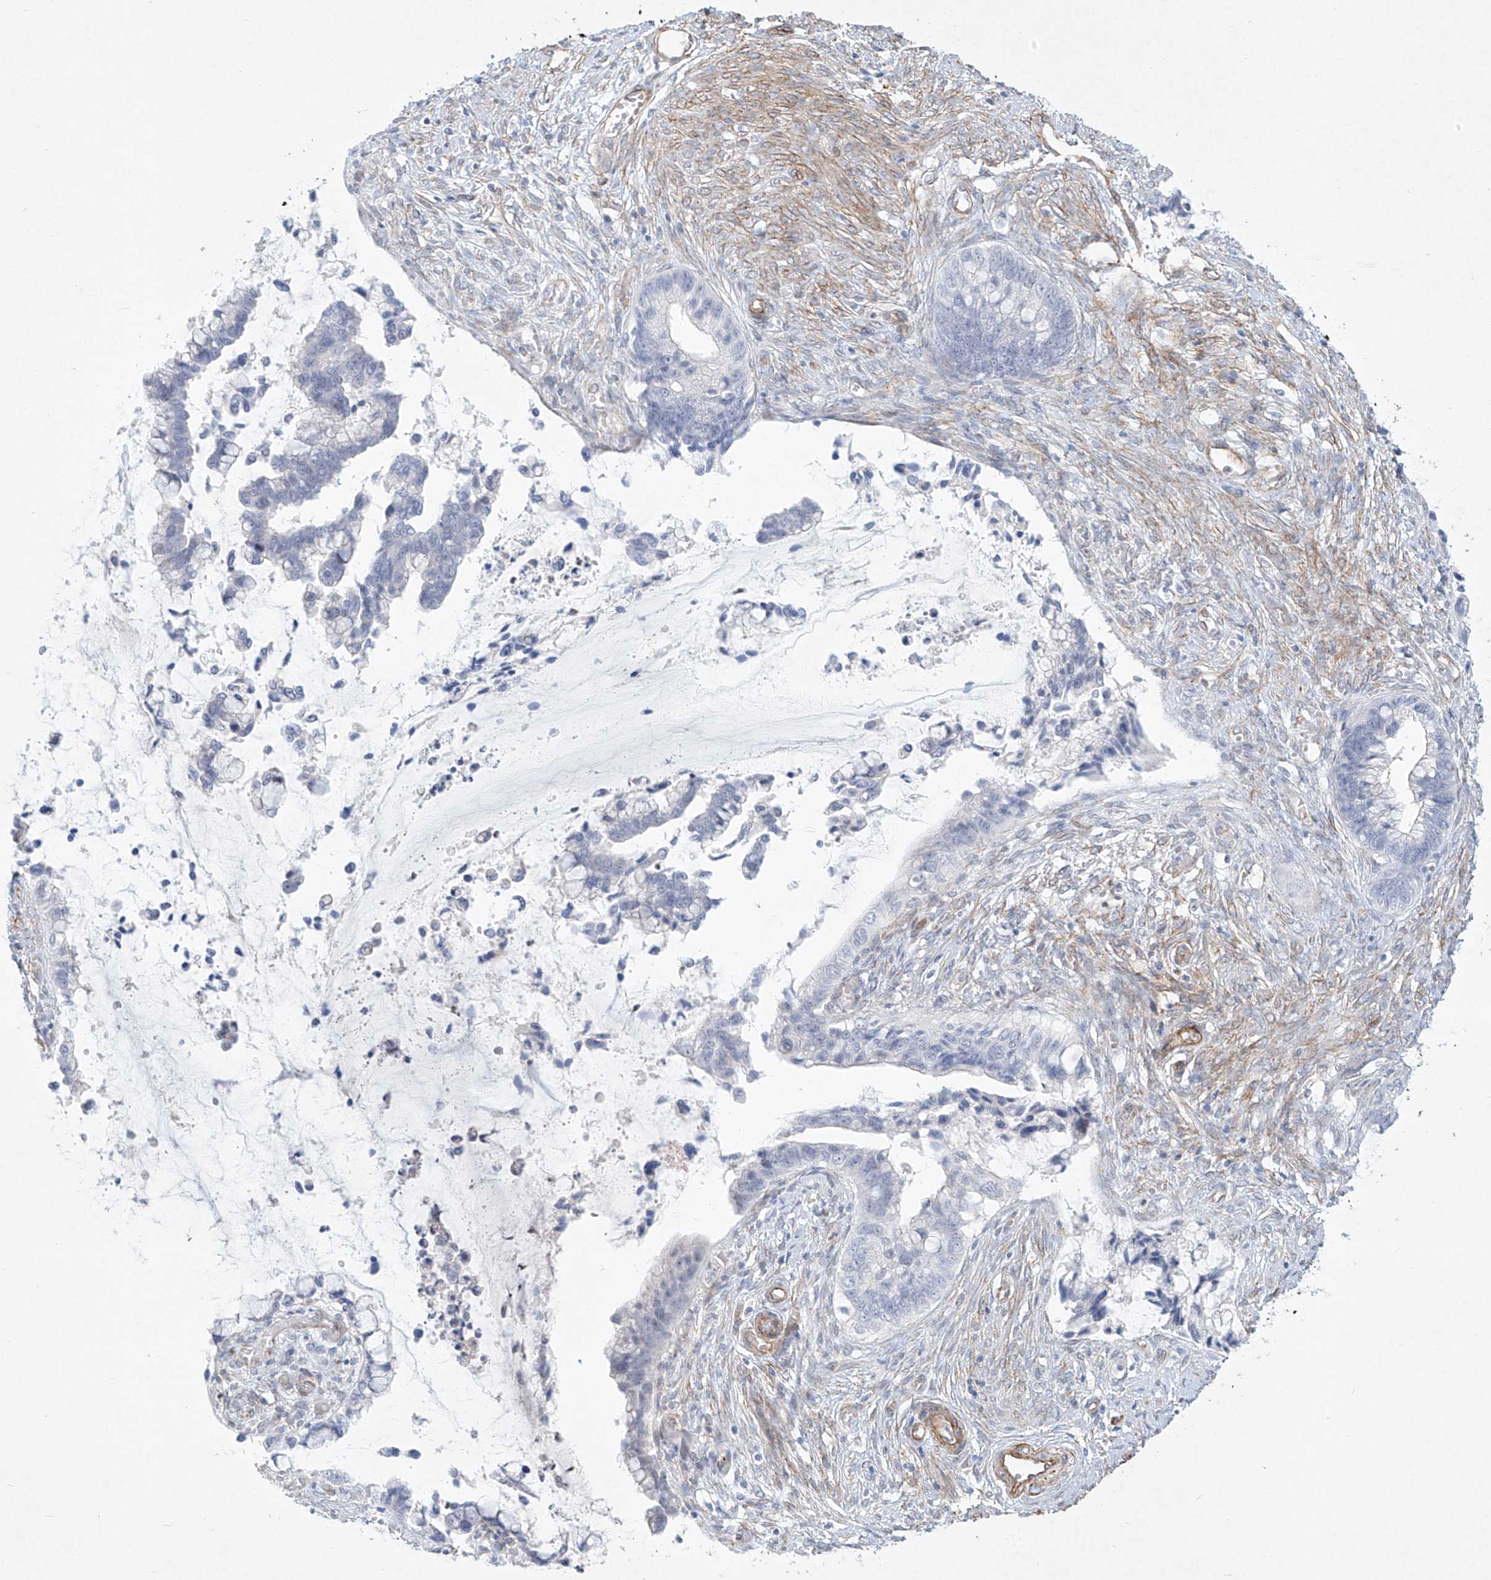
{"staining": {"intensity": "negative", "quantity": "none", "location": "none"}, "tissue": "cervical cancer", "cell_type": "Tumor cells", "image_type": "cancer", "snomed": [{"axis": "morphology", "description": "Adenocarcinoma, NOS"}, {"axis": "topography", "description": "Cervix"}], "caption": "High power microscopy photomicrograph of an immunohistochemistry (IHC) photomicrograph of adenocarcinoma (cervical), revealing no significant expression in tumor cells. (Immunohistochemistry (ihc), brightfield microscopy, high magnification).", "gene": "REEP2", "patient": {"sex": "female", "age": 44}}